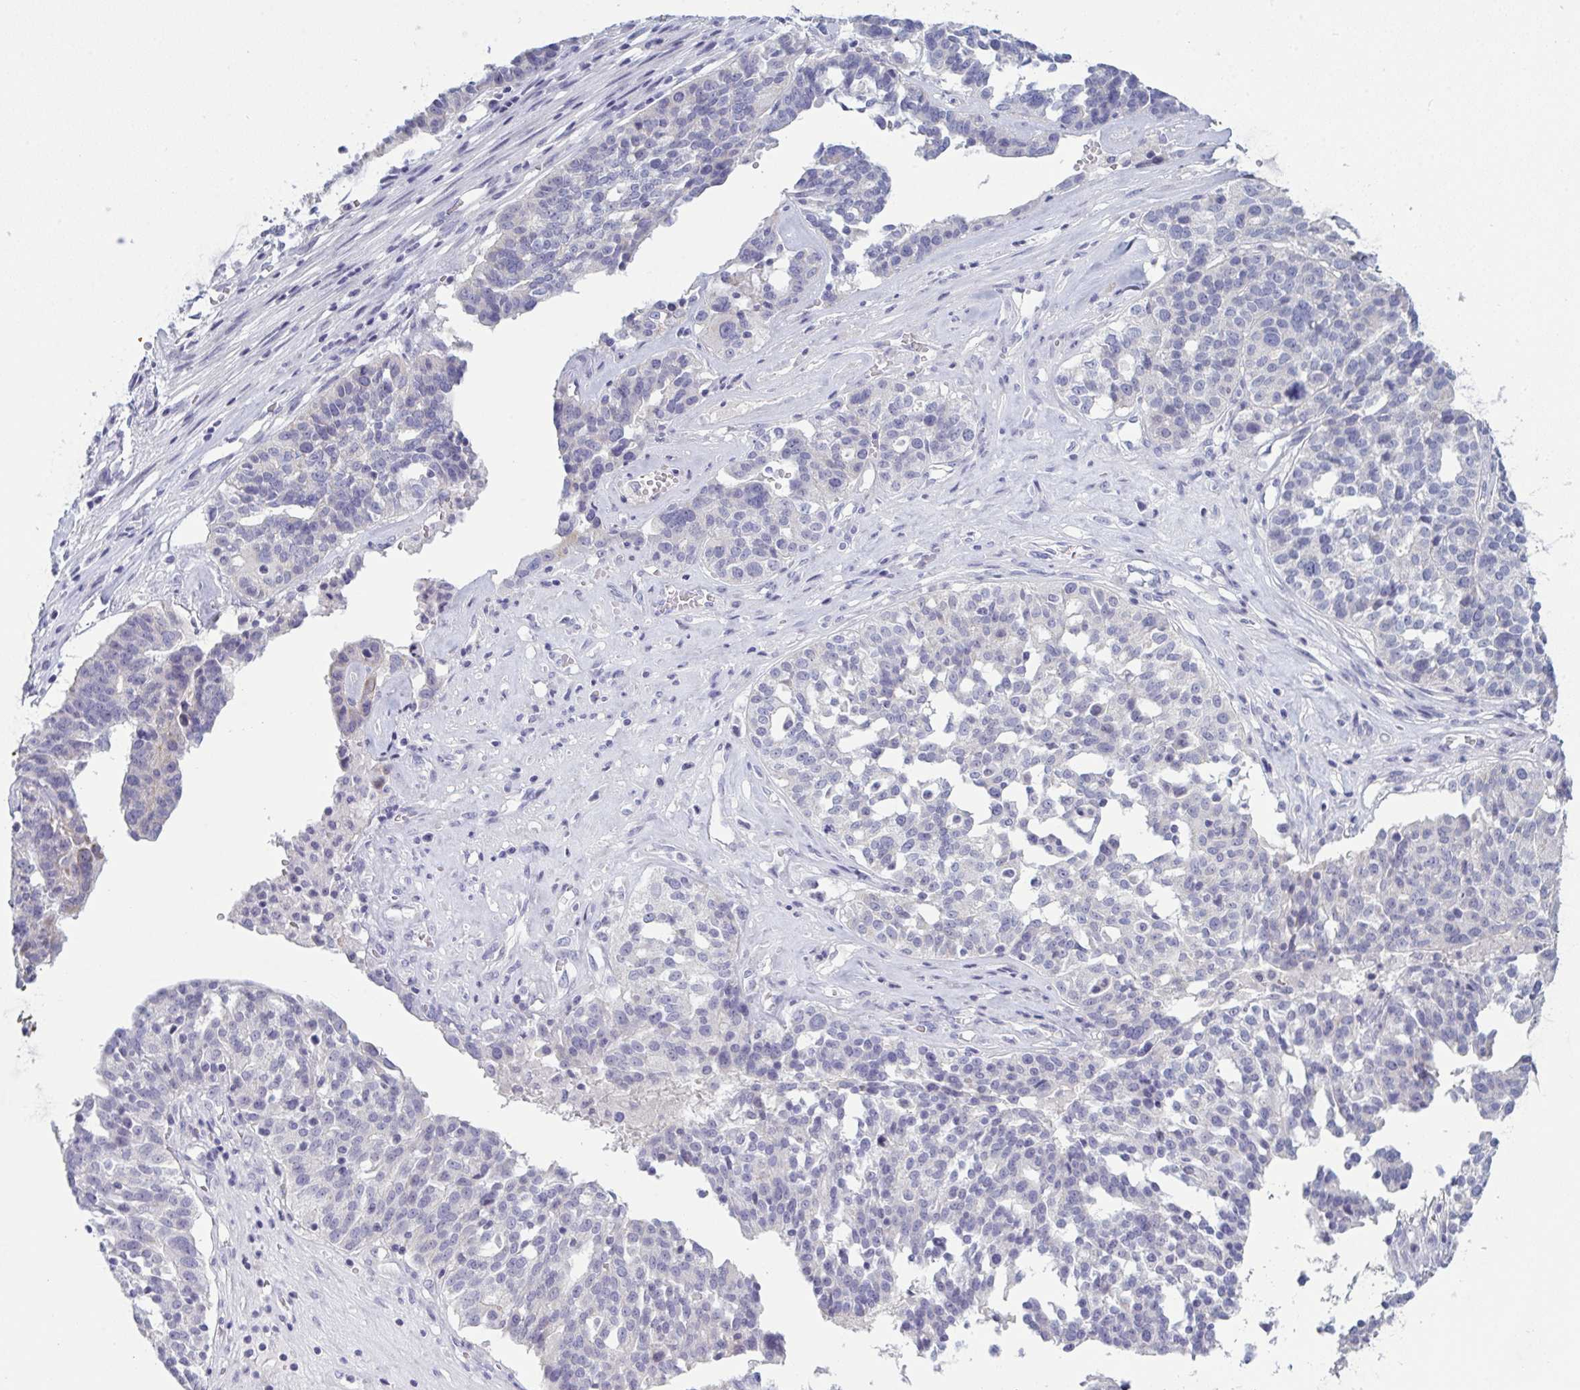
{"staining": {"intensity": "negative", "quantity": "none", "location": "none"}, "tissue": "ovarian cancer", "cell_type": "Tumor cells", "image_type": "cancer", "snomed": [{"axis": "morphology", "description": "Cystadenocarcinoma, serous, NOS"}, {"axis": "topography", "description": "Ovary"}], "caption": "A high-resolution micrograph shows IHC staining of serous cystadenocarcinoma (ovarian), which demonstrates no significant positivity in tumor cells.", "gene": "TENT5D", "patient": {"sex": "female", "age": 59}}